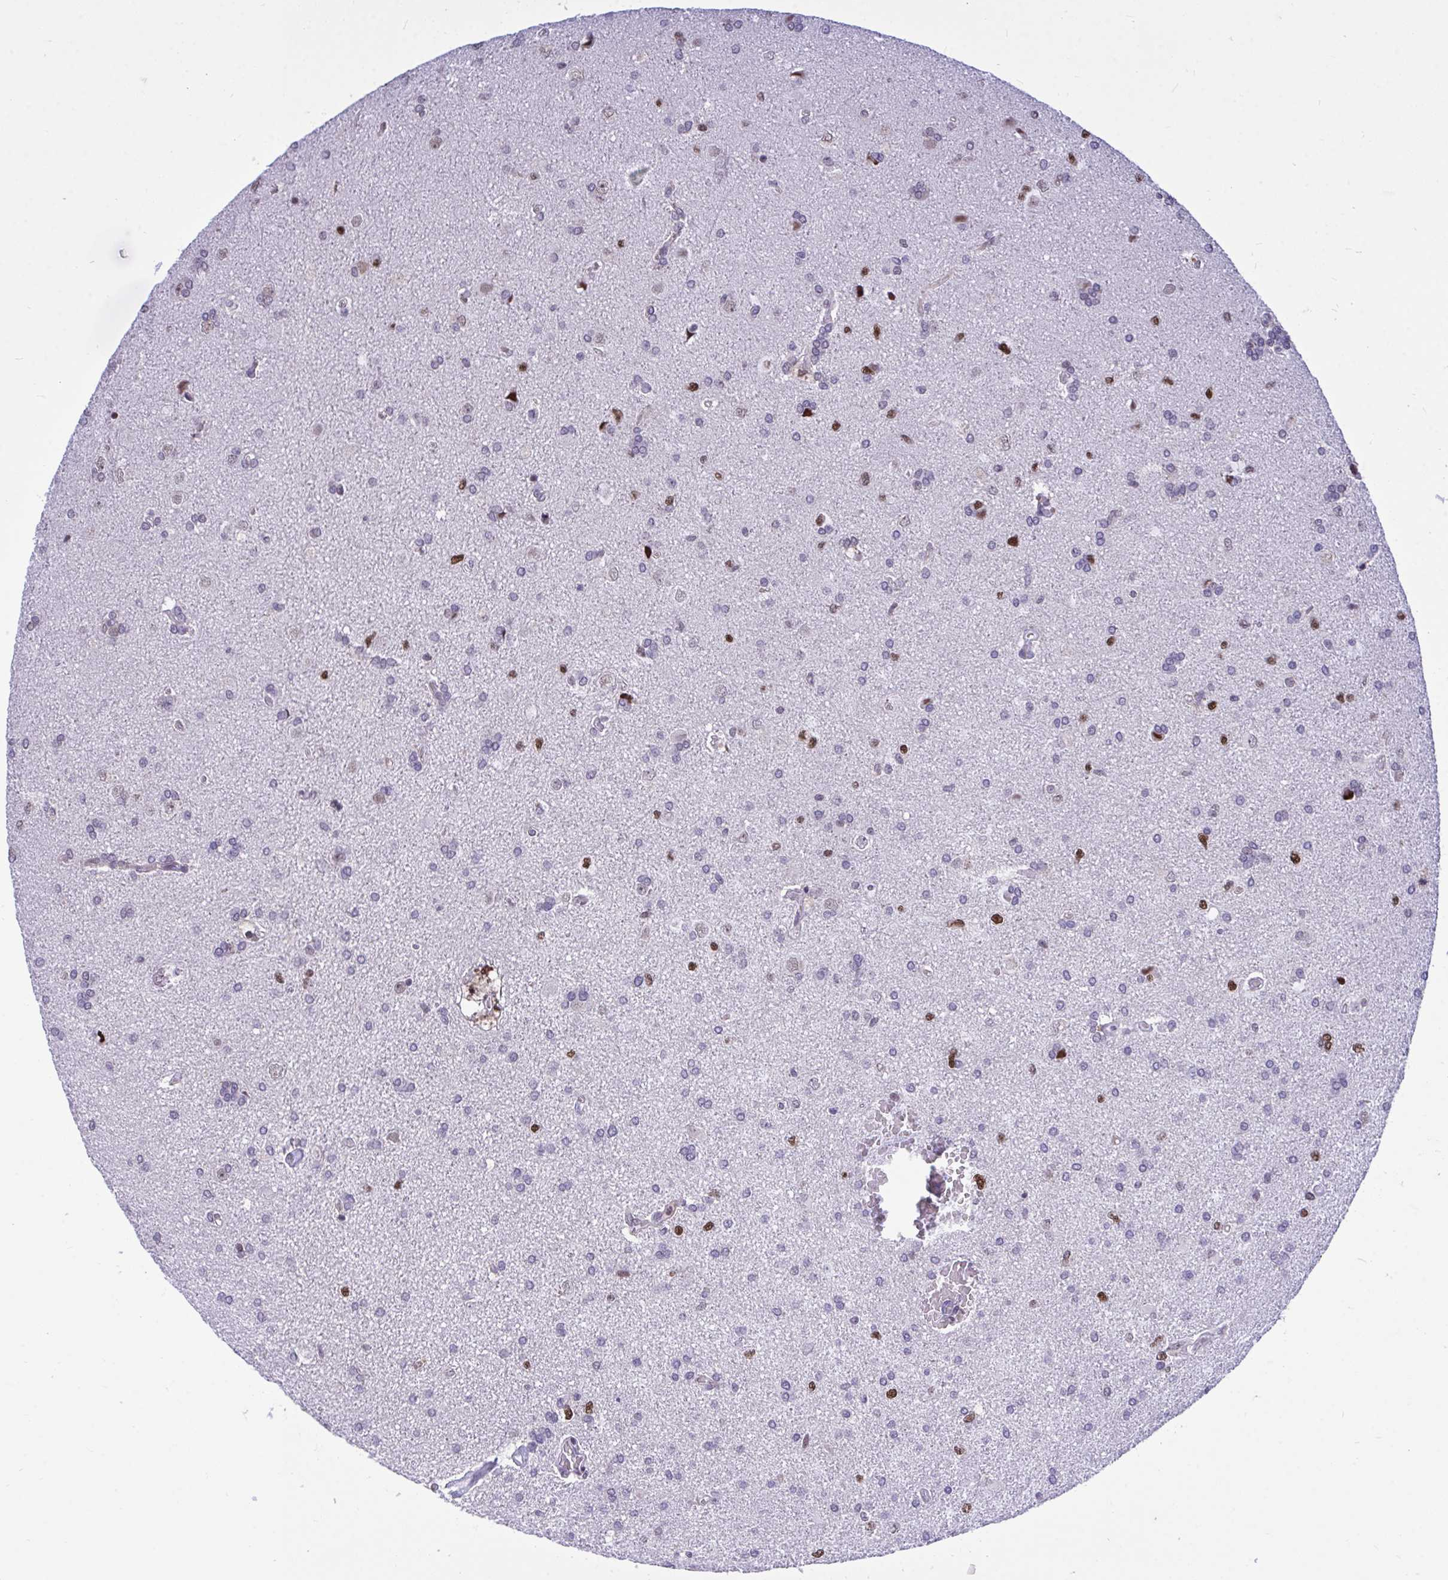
{"staining": {"intensity": "strong", "quantity": "<25%", "location": "nuclear"}, "tissue": "glioma", "cell_type": "Tumor cells", "image_type": "cancer", "snomed": [{"axis": "morphology", "description": "Glioma, malignant, High grade"}, {"axis": "topography", "description": "Brain"}], "caption": "Protein expression analysis of glioma reveals strong nuclear expression in about <25% of tumor cells.", "gene": "C1QL2", "patient": {"sex": "male", "age": 68}}